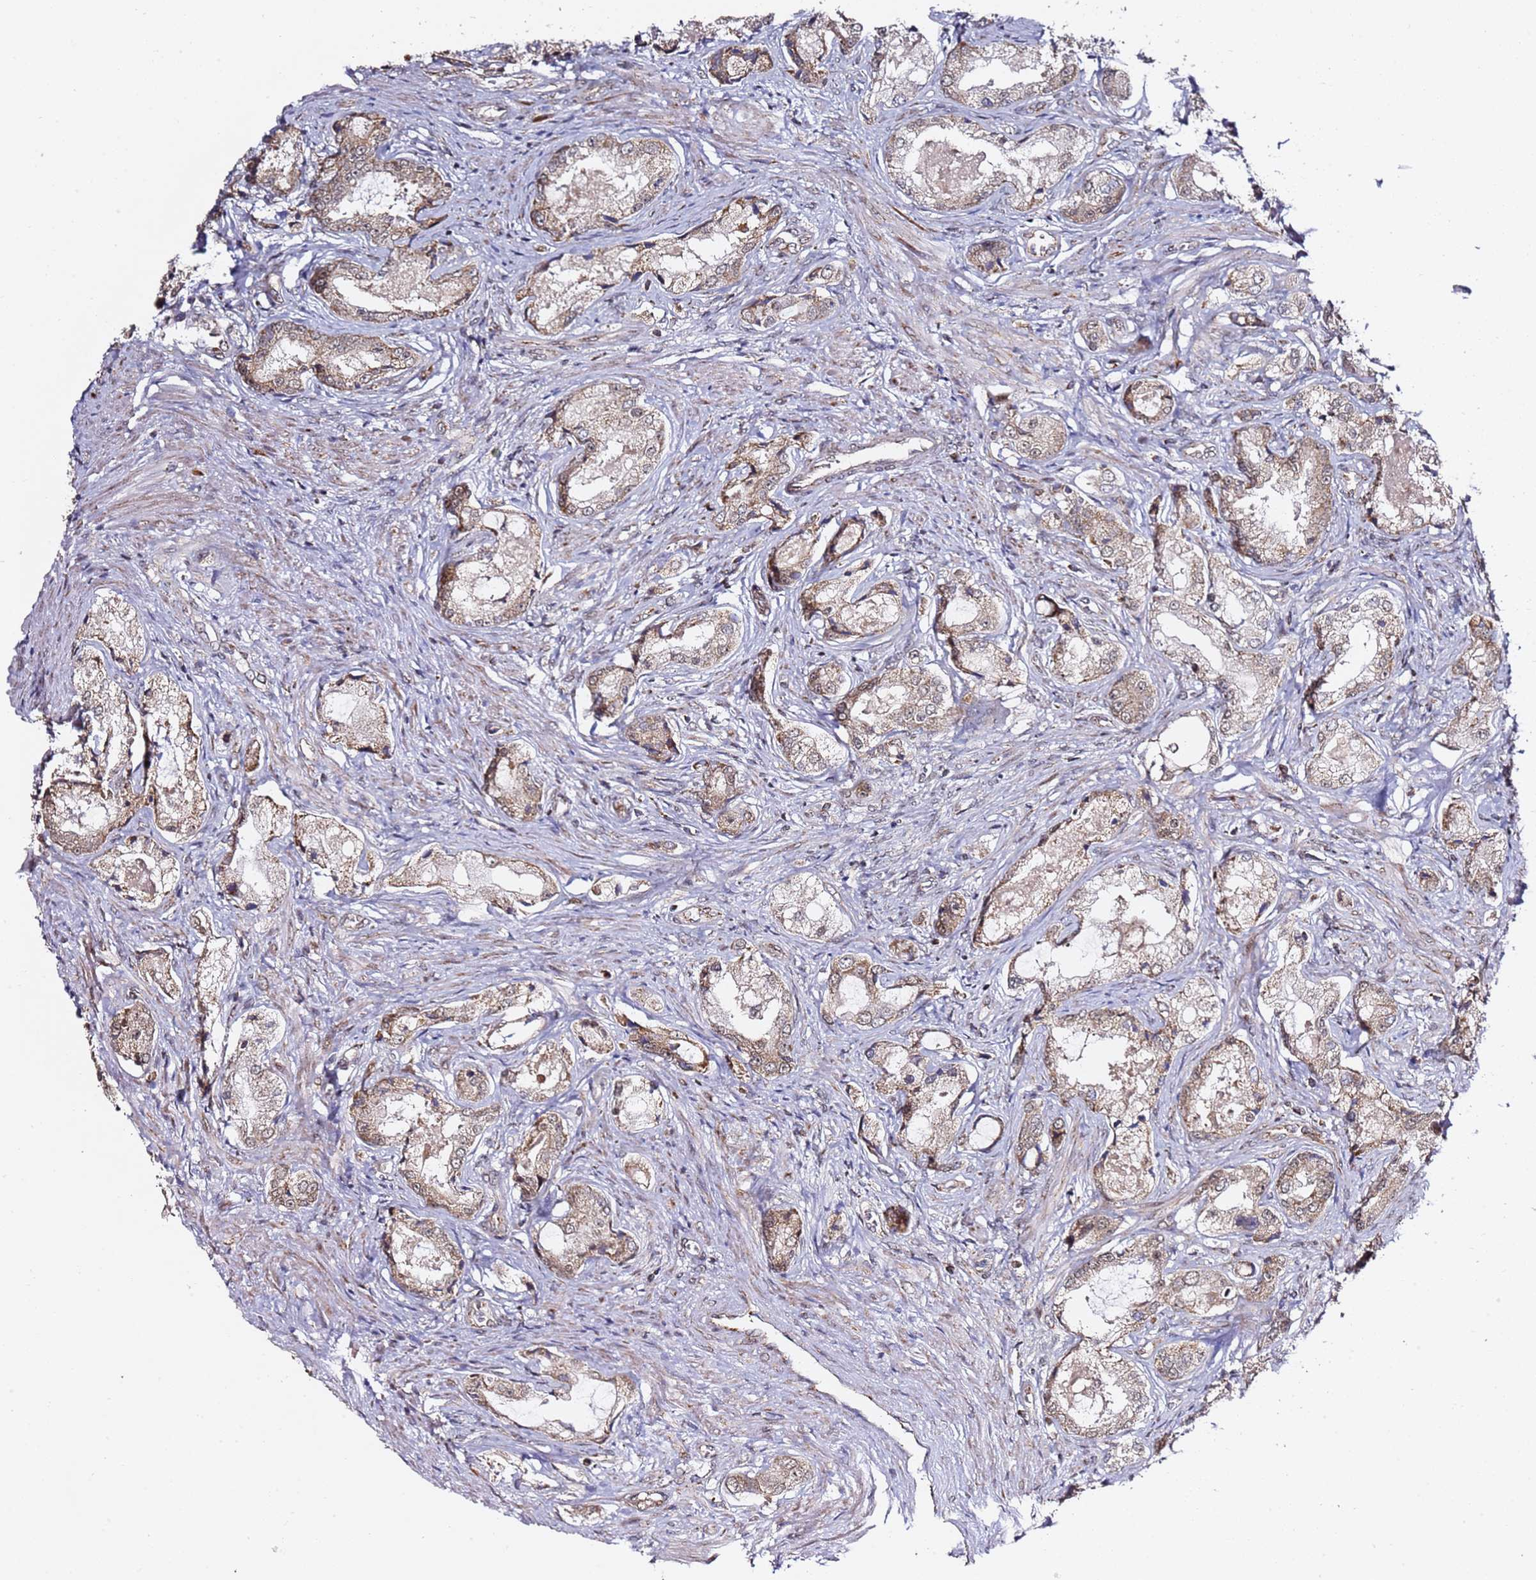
{"staining": {"intensity": "moderate", "quantity": "25%-75%", "location": "cytoplasmic/membranous"}, "tissue": "prostate cancer", "cell_type": "Tumor cells", "image_type": "cancer", "snomed": [{"axis": "morphology", "description": "Adenocarcinoma, Low grade"}, {"axis": "topography", "description": "Prostate"}], "caption": "A medium amount of moderate cytoplasmic/membranous staining is present in about 25%-75% of tumor cells in adenocarcinoma (low-grade) (prostate) tissue.", "gene": "TP53AIP1", "patient": {"sex": "male", "age": 68}}